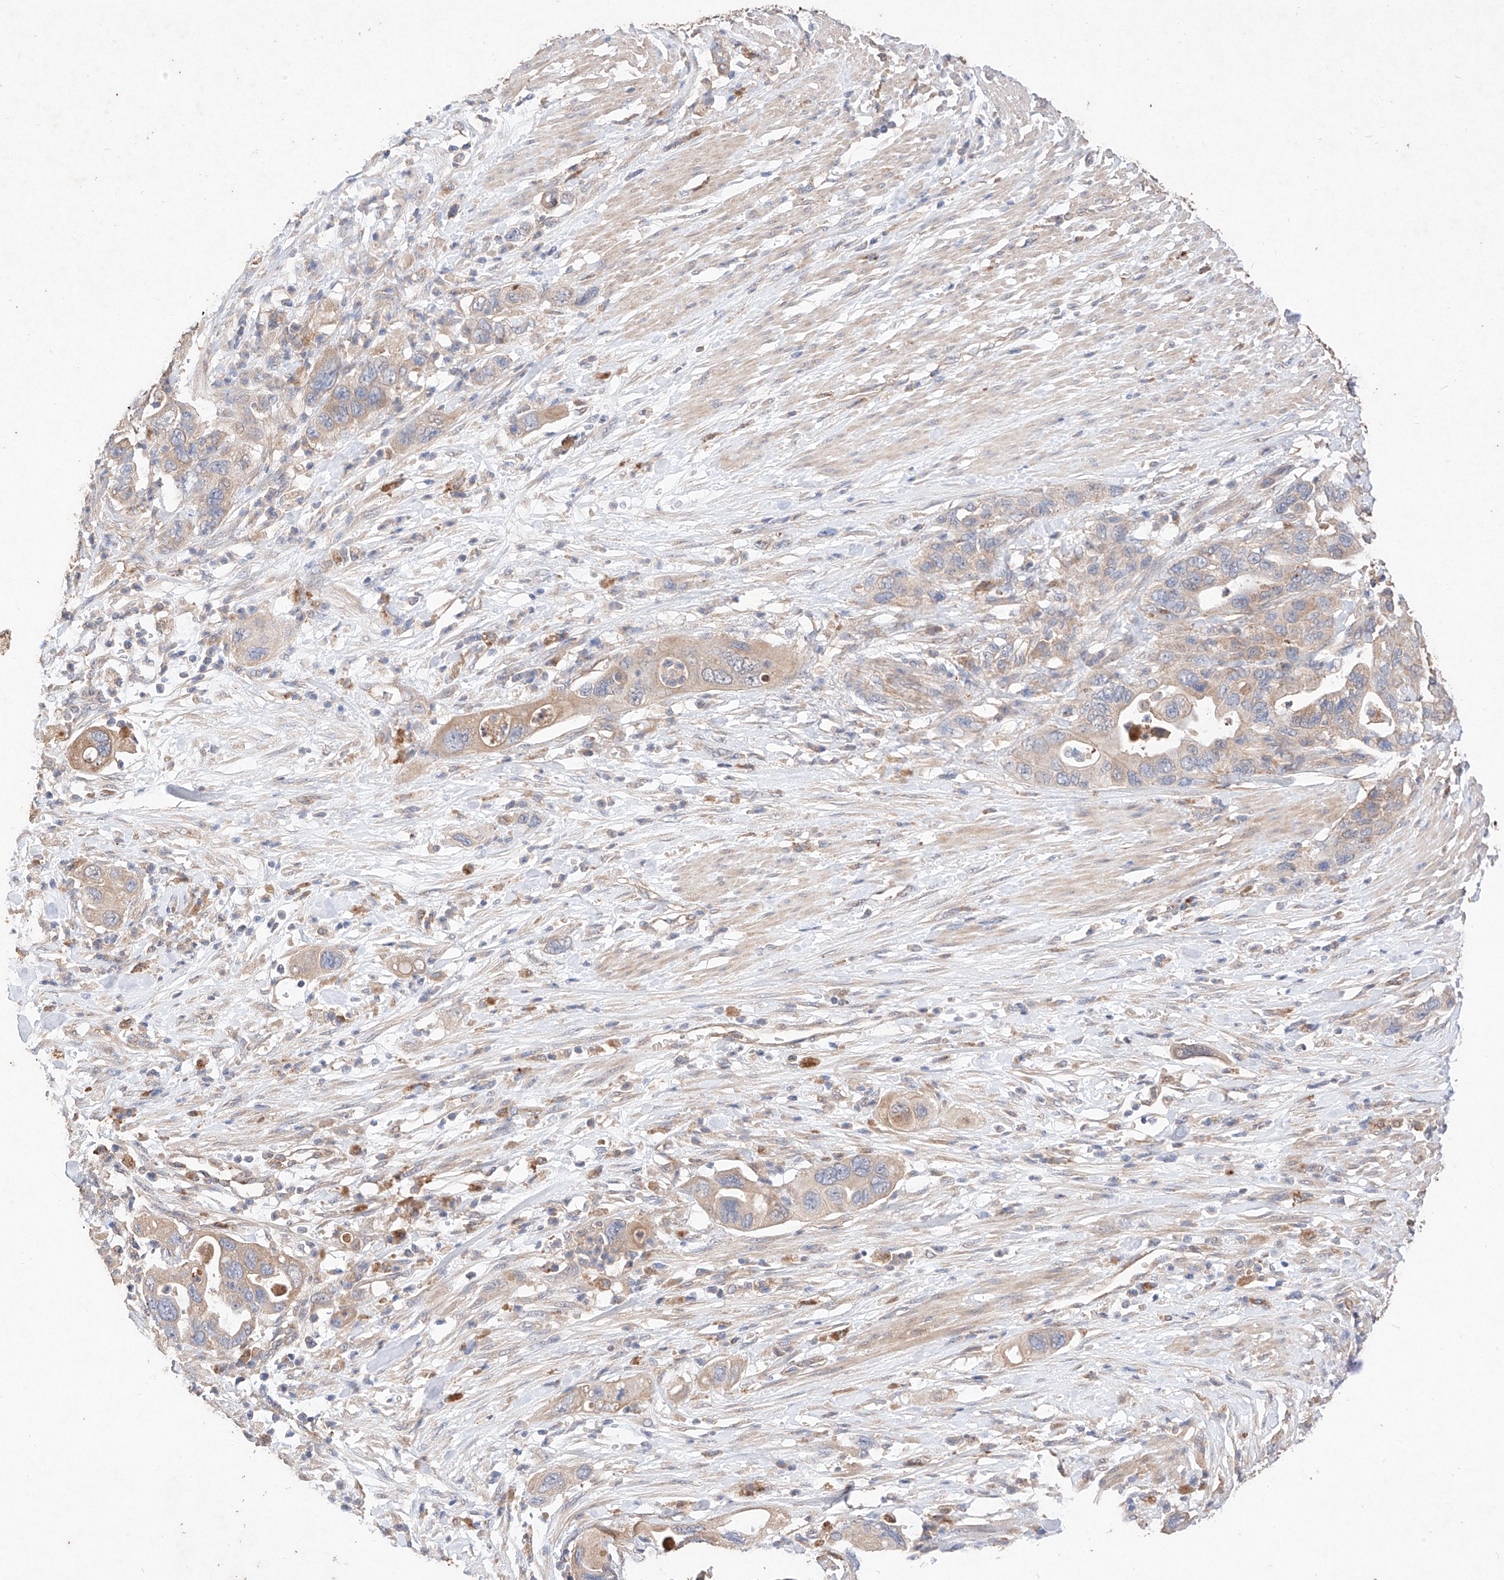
{"staining": {"intensity": "weak", "quantity": "<25%", "location": "cytoplasmic/membranous"}, "tissue": "pancreatic cancer", "cell_type": "Tumor cells", "image_type": "cancer", "snomed": [{"axis": "morphology", "description": "Adenocarcinoma, NOS"}, {"axis": "topography", "description": "Pancreas"}], "caption": "A high-resolution image shows immunohistochemistry staining of pancreatic cancer, which exhibits no significant positivity in tumor cells.", "gene": "C6orf62", "patient": {"sex": "female", "age": 71}}